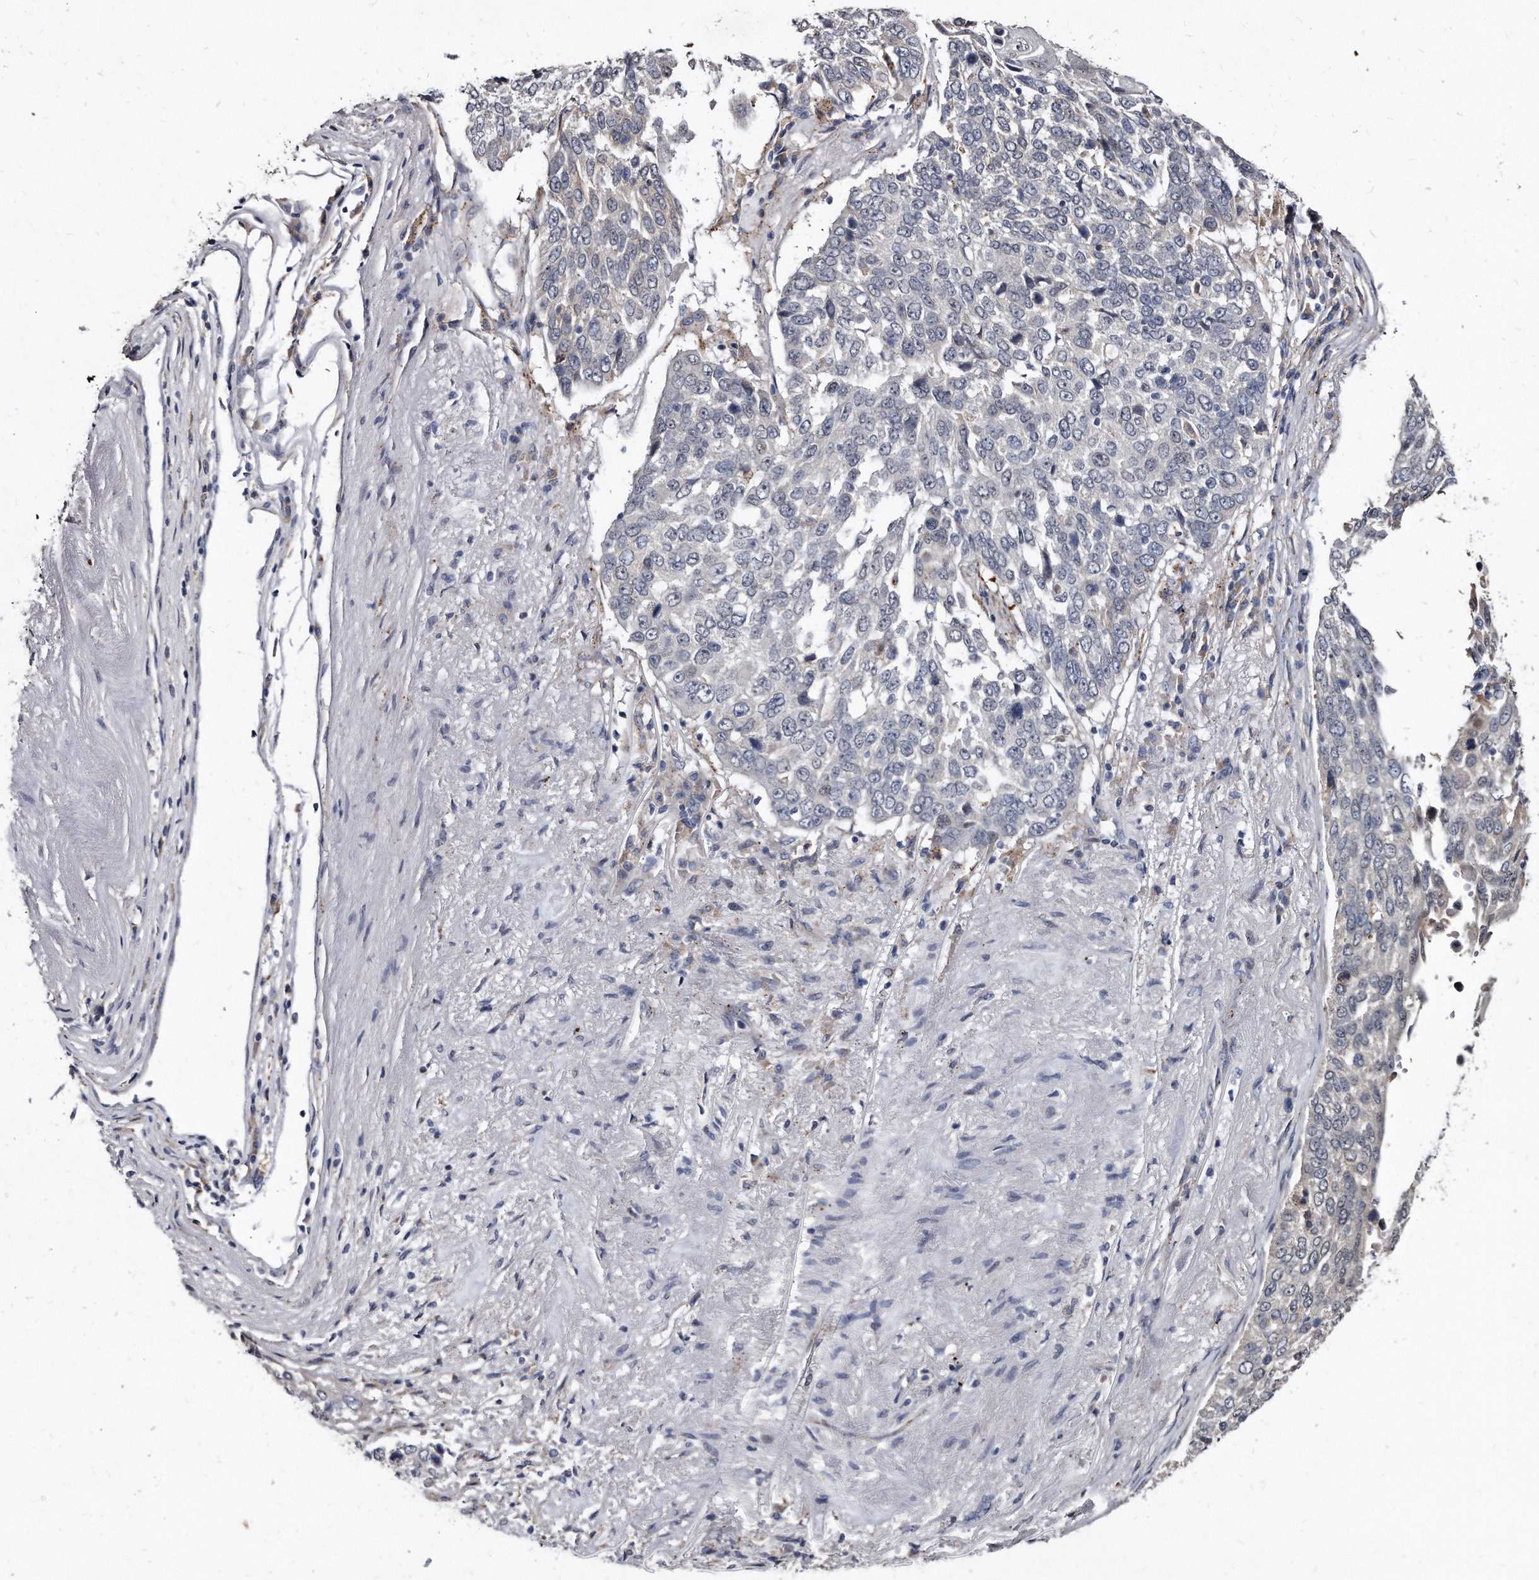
{"staining": {"intensity": "negative", "quantity": "none", "location": "none"}, "tissue": "lung cancer", "cell_type": "Tumor cells", "image_type": "cancer", "snomed": [{"axis": "morphology", "description": "Squamous cell carcinoma, NOS"}, {"axis": "topography", "description": "Lung"}], "caption": "Lung cancer (squamous cell carcinoma) was stained to show a protein in brown. There is no significant staining in tumor cells. (DAB (3,3'-diaminobenzidine) immunohistochemistry visualized using brightfield microscopy, high magnification).", "gene": "KLHDC3", "patient": {"sex": "male", "age": 66}}